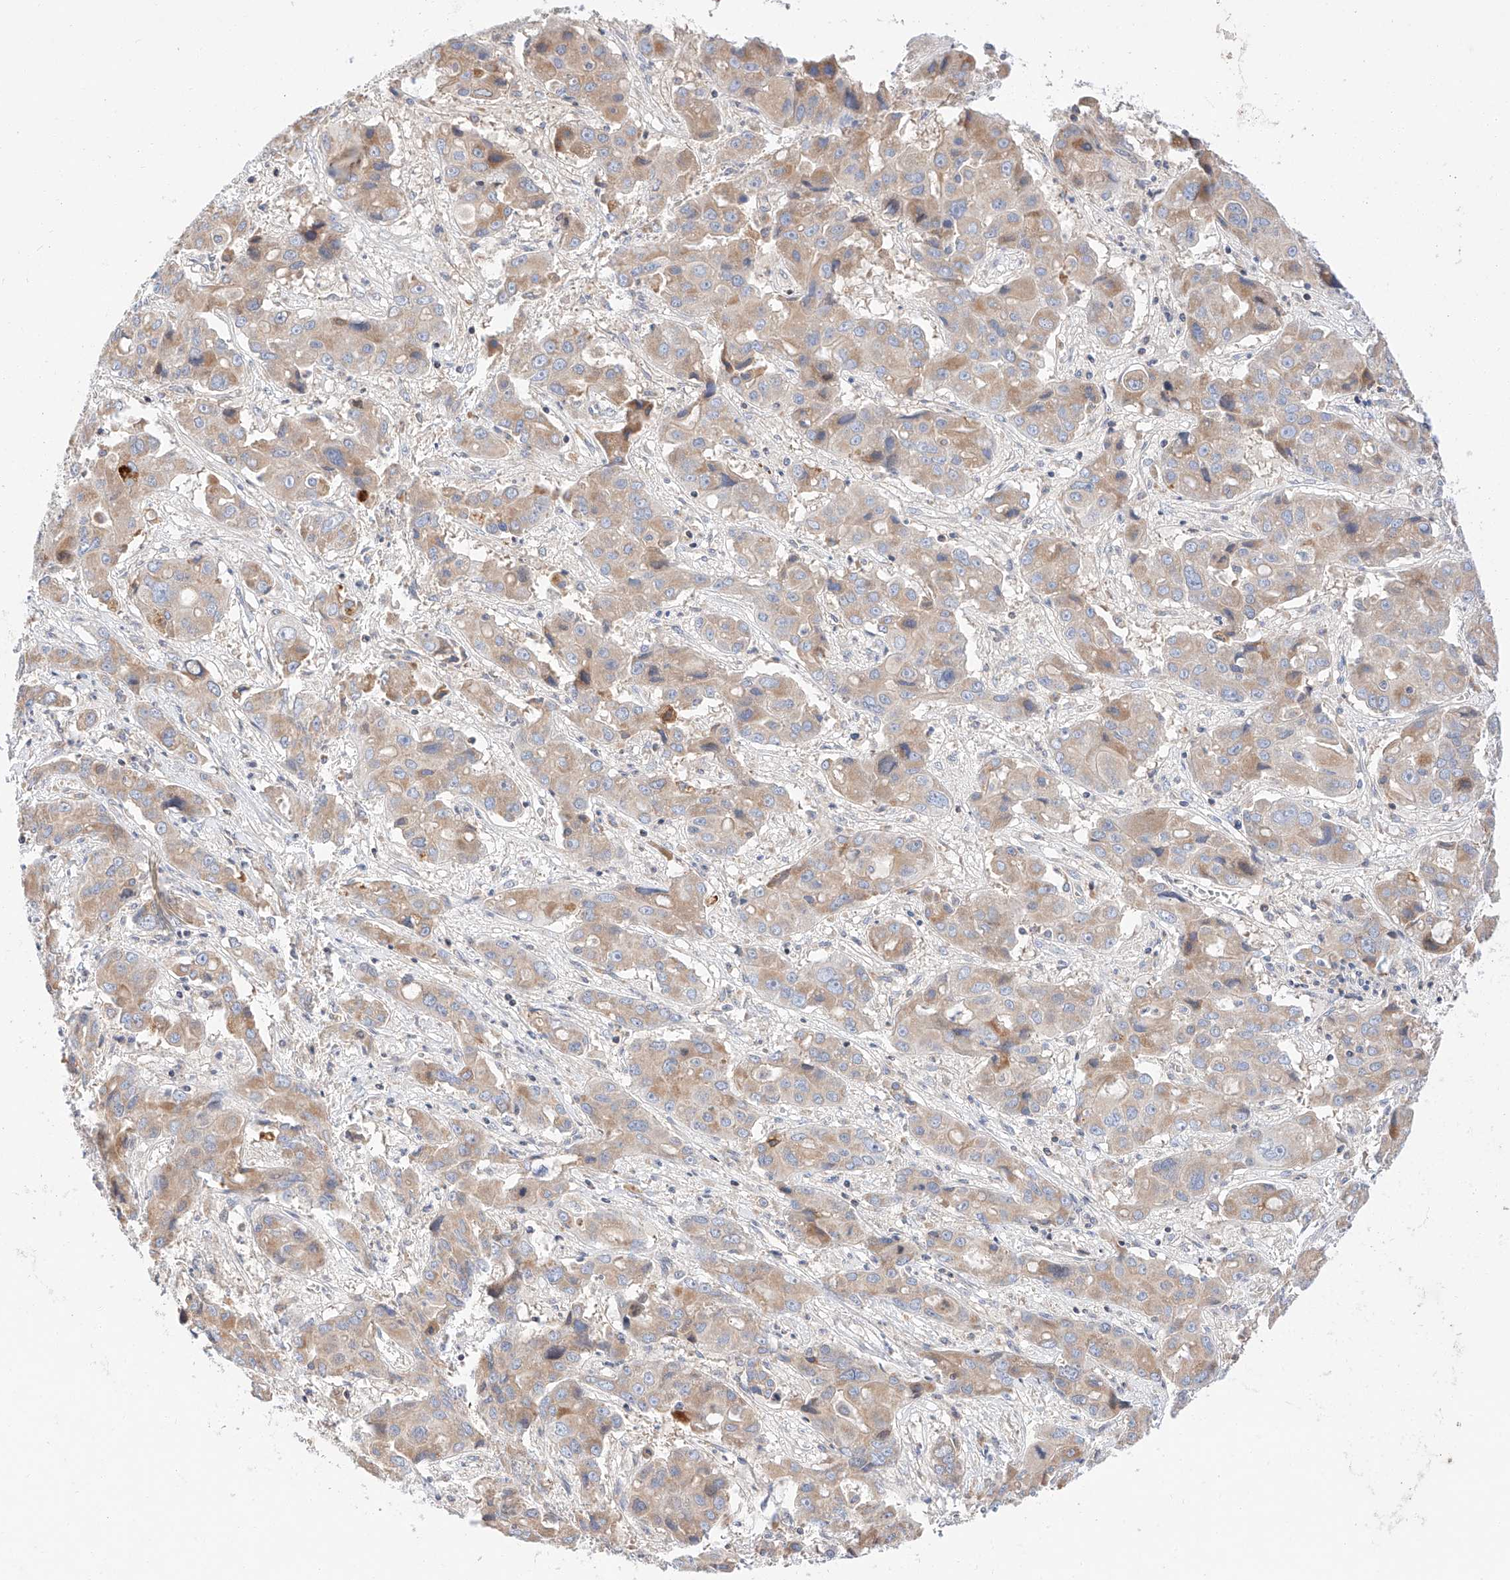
{"staining": {"intensity": "weak", "quantity": ">75%", "location": "cytoplasmic/membranous"}, "tissue": "liver cancer", "cell_type": "Tumor cells", "image_type": "cancer", "snomed": [{"axis": "morphology", "description": "Cholangiocarcinoma"}, {"axis": "topography", "description": "Liver"}], "caption": "The photomicrograph reveals staining of liver cancer (cholangiocarcinoma), revealing weak cytoplasmic/membranous protein expression (brown color) within tumor cells.", "gene": "C6orf118", "patient": {"sex": "male", "age": 67}}